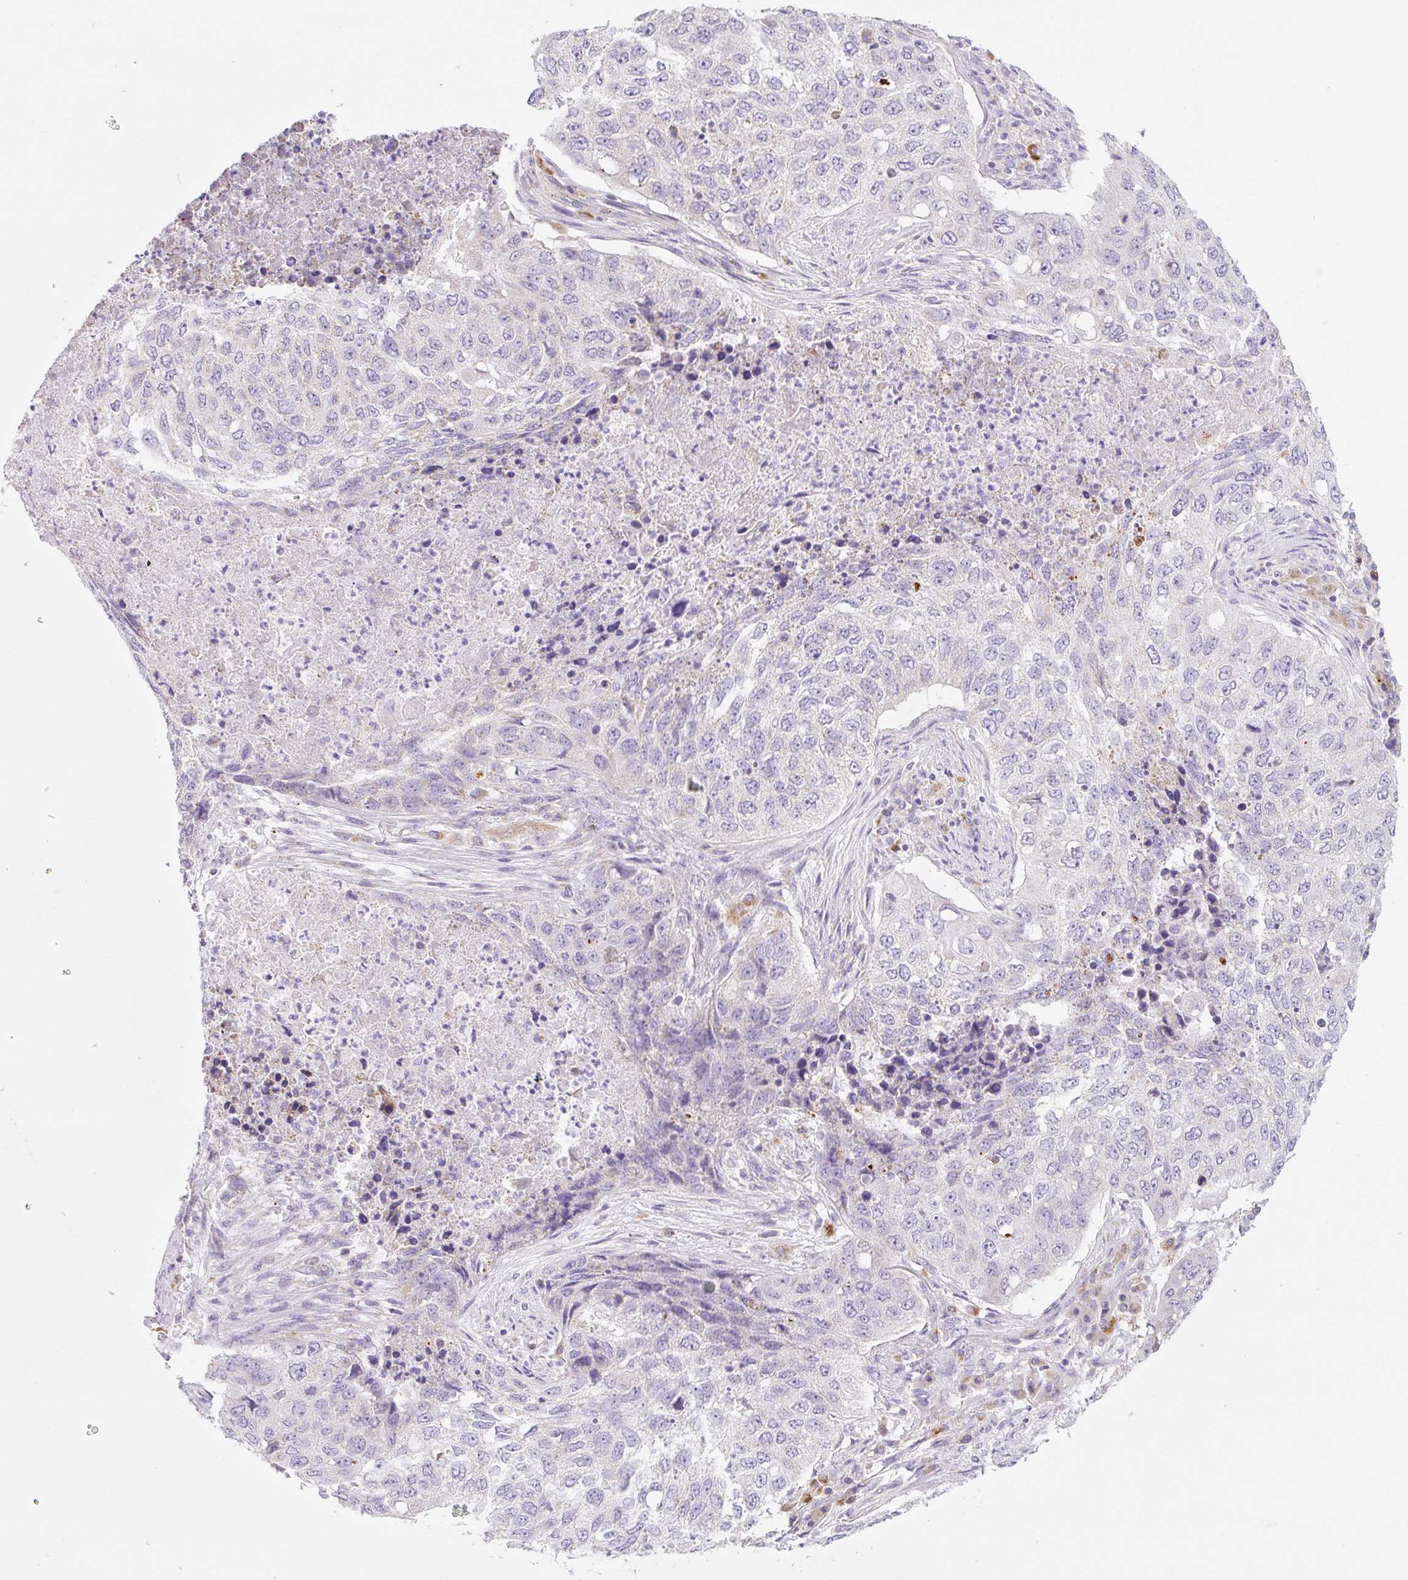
{"staining": {"intensity": "negative", "quantity": "none", "location": "none"}, "tissue": "lung cancer", "cell_type": "Tumor cells", "image_type": "cancer", "snomed": [{"axis": "morphology", "description": "Squamous cell carcinoma, NOS"}, {"axis": "topography", "description": "Lung"}], "caption": "Immunohistochemical staining of human lung cancer reveals no significant expression in tumor cells.", "gene": "CLEC3A", "patient": {"sex": "female", "age": 63}}